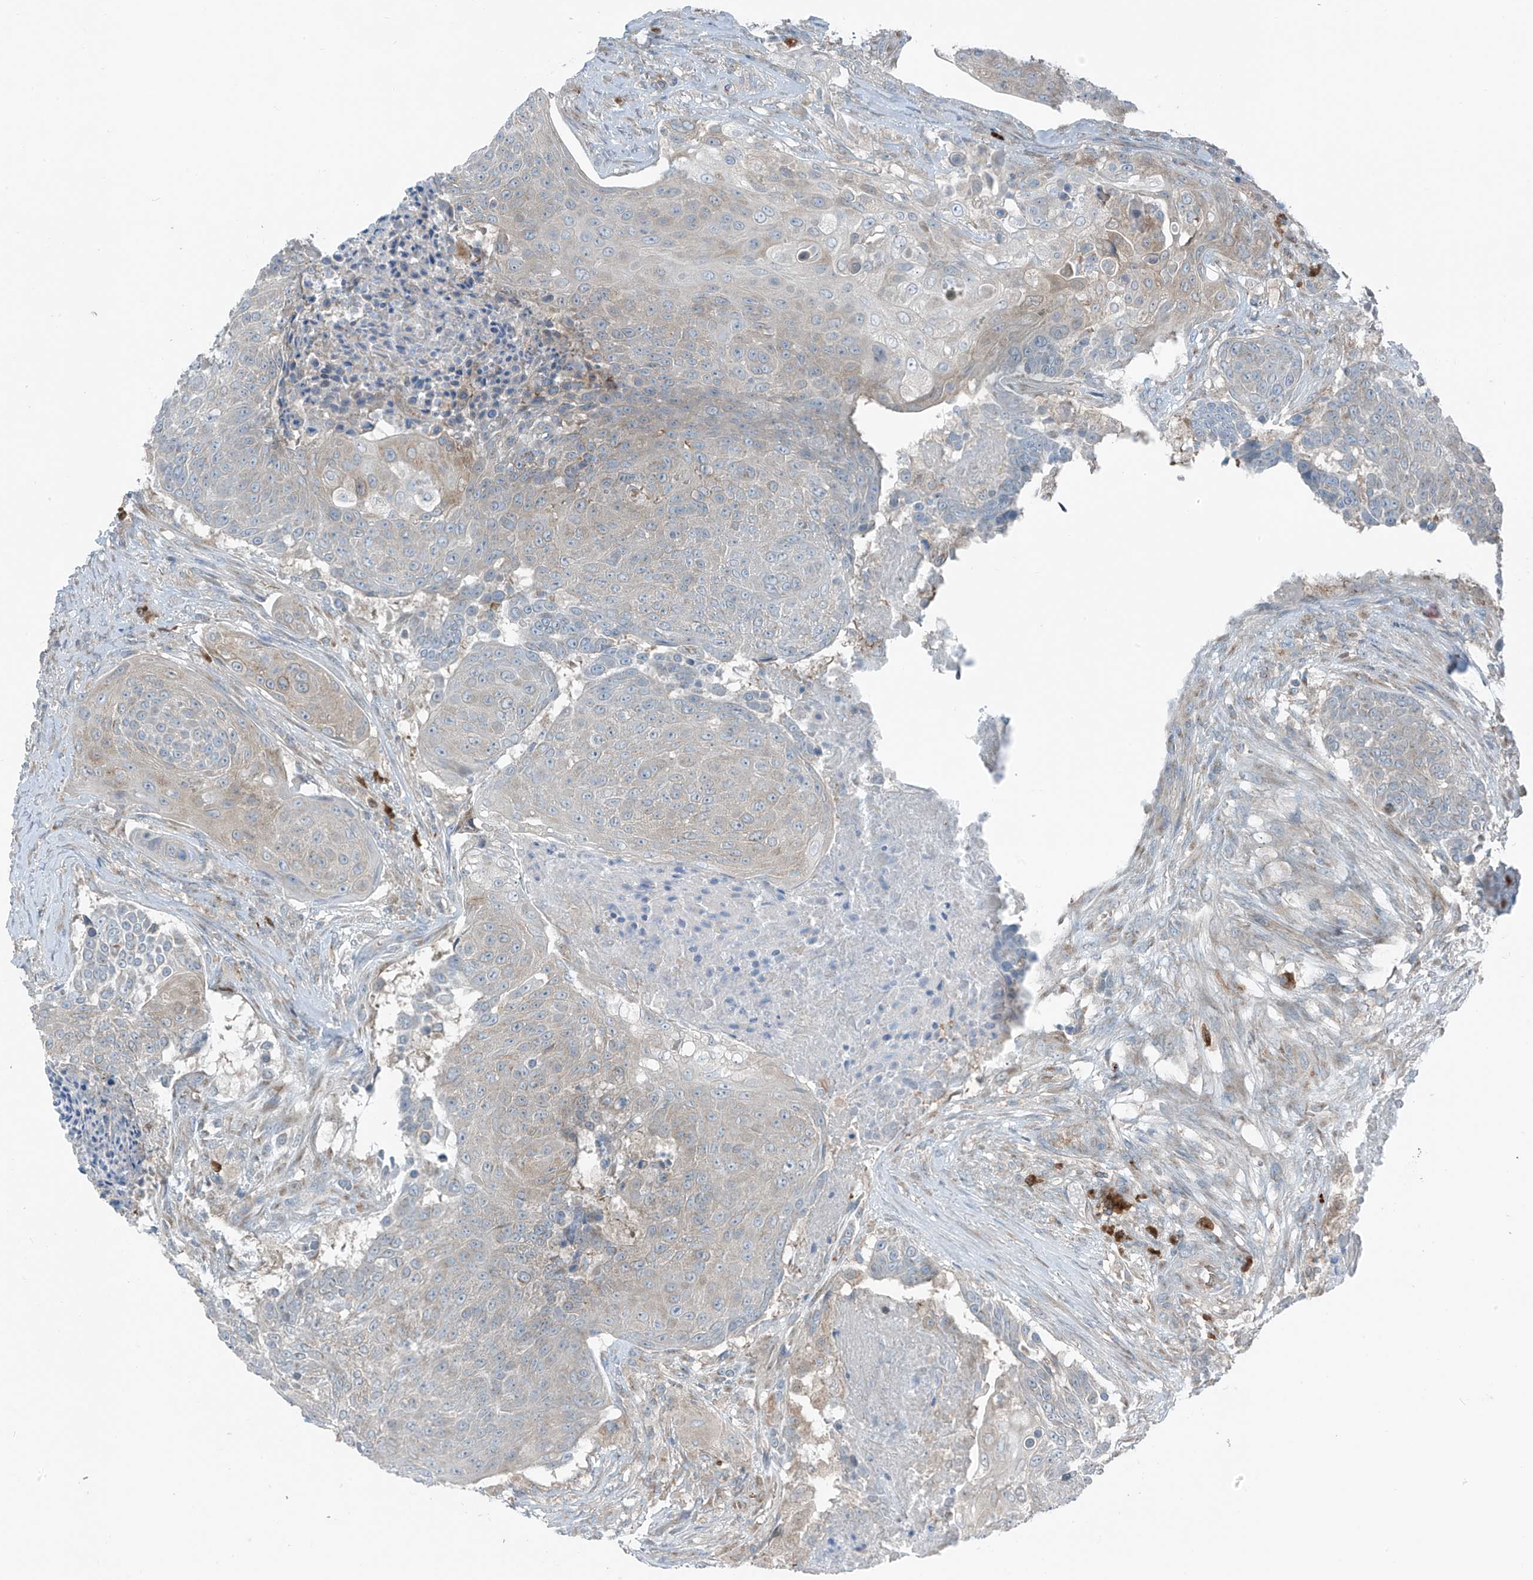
{"staining": {"intensity": "negative", "quantity": "none", "location": "none"}, "tissue": "urothelial cancer", "cell_type": "Tumor cells", "image_type": "cancer", "snomed": [{"axis": "morphology", "description": "Urothelial carcinoma, High grade"}, {"axis": "topography", "description": "Urinary bladder"}], "caption": "Urothelial cancer was stained to show a protein in brown. There is no significant staining in tumor cells. (Immunohistochemistry, brightfield microscopy, high magnification).", "gene": "SLC12A6", "patient": {"sex": "female", "age": 63}}